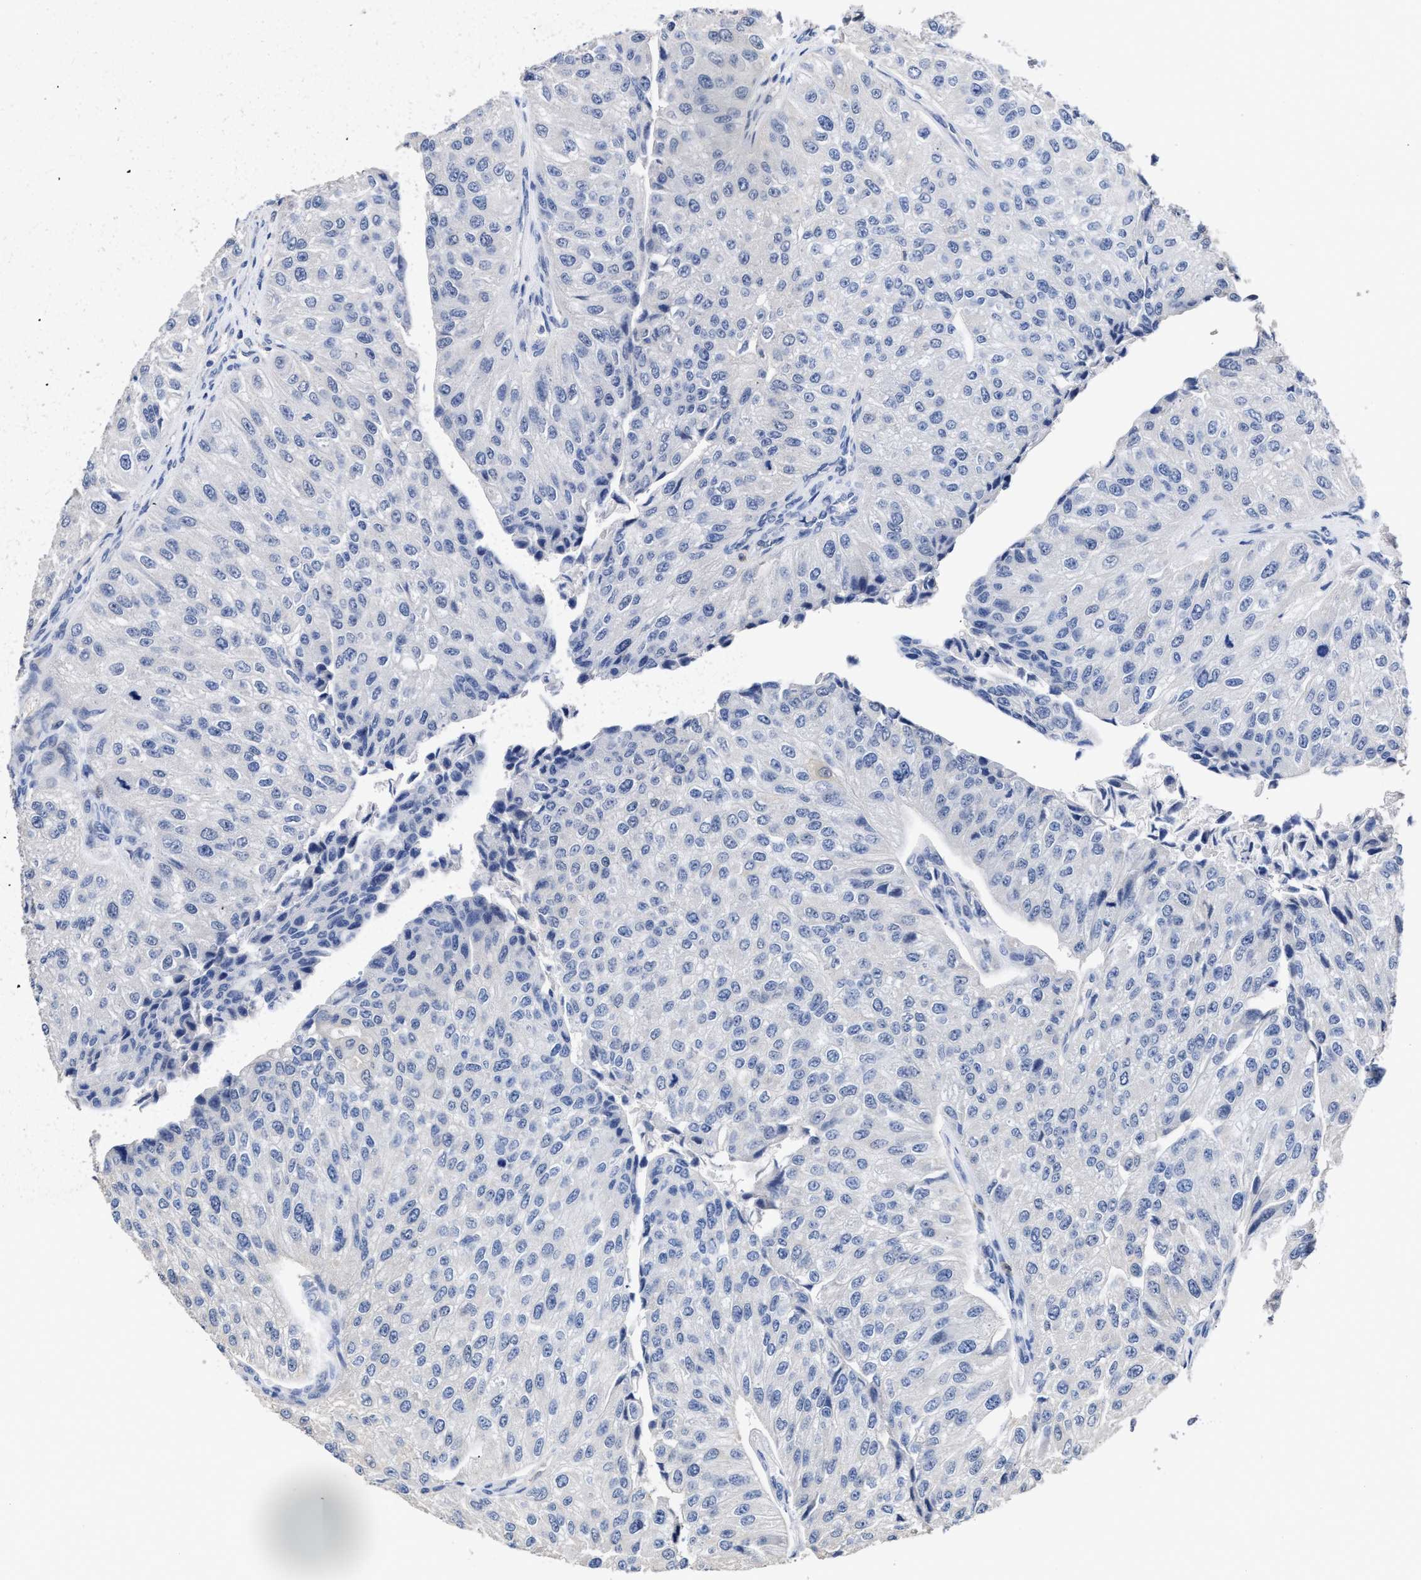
{"staining": {"intensity": "negative", "quantity": "none", "location": "none"}, "tissue": "urothelial cancer", "cell_type": "Tumor cells", "image_type": "cancer", "snomed": [{"axis": "morphology", "description": "Urothelial carcinoma, High grade"}, {"axis": "topography", "description": "Kidney"}, {"axis": "topography", "description": "Urinary bladder"}], "caption": "This photomicrograph is of urothelial cancer stained with immunohistochemistry (IHC) to label a protein in brown with the nuclei are counter-stained blue. There is no expression in tumor cells. Brightfield microscopy of immunohistochemistry (IHC) stained with DAB (3,3'-diaminobenzidine) (brown) and hematoxylin (blue), captured at high magnification.", "gene": "AHNAK2", "patient": {"sex": "male", "age": 77}}